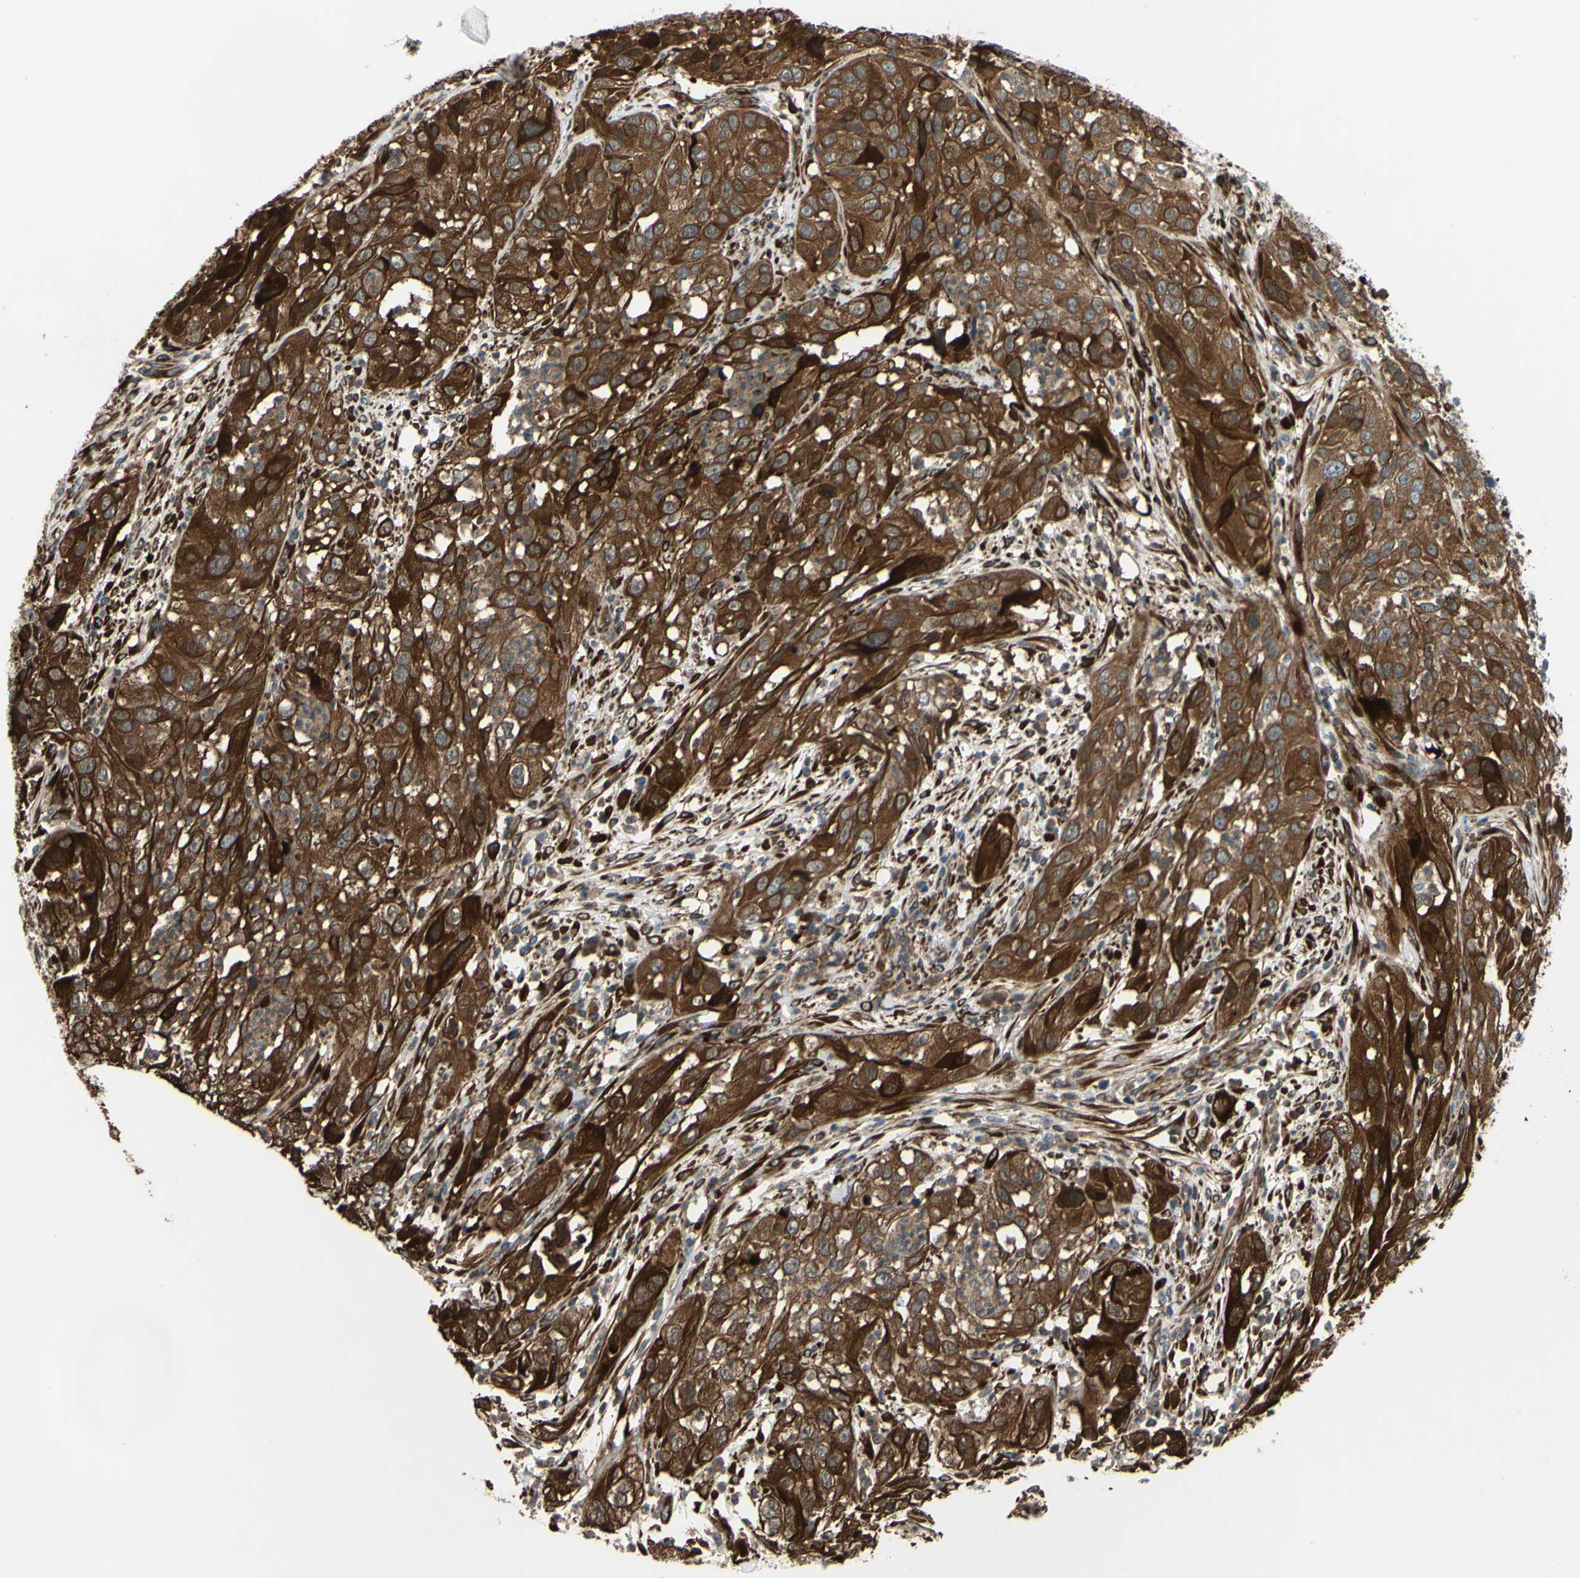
{"staining": {"intensity": "strong", "quantity": ">75%", "location": "cytoplasmic/membranous"}, "tissue": "cervical cancer", "cell_type": "Tumor cells", "image_type": "cancer", "snomed": [{"axis": "morphology", "description": "Squamous cell carcinoma, NOS"}, {"axis": "topography", "description": "Cervix"}], "caption": "Immunohistochemical staining of cervical cancer (squamous cell carcinoma) exhibits high levels of strong cytoplasmic/membranous staining in approximately >75% of tumor cells.", "gene": "PRAF2", "patient": {"sex": "female", "age": 32}}